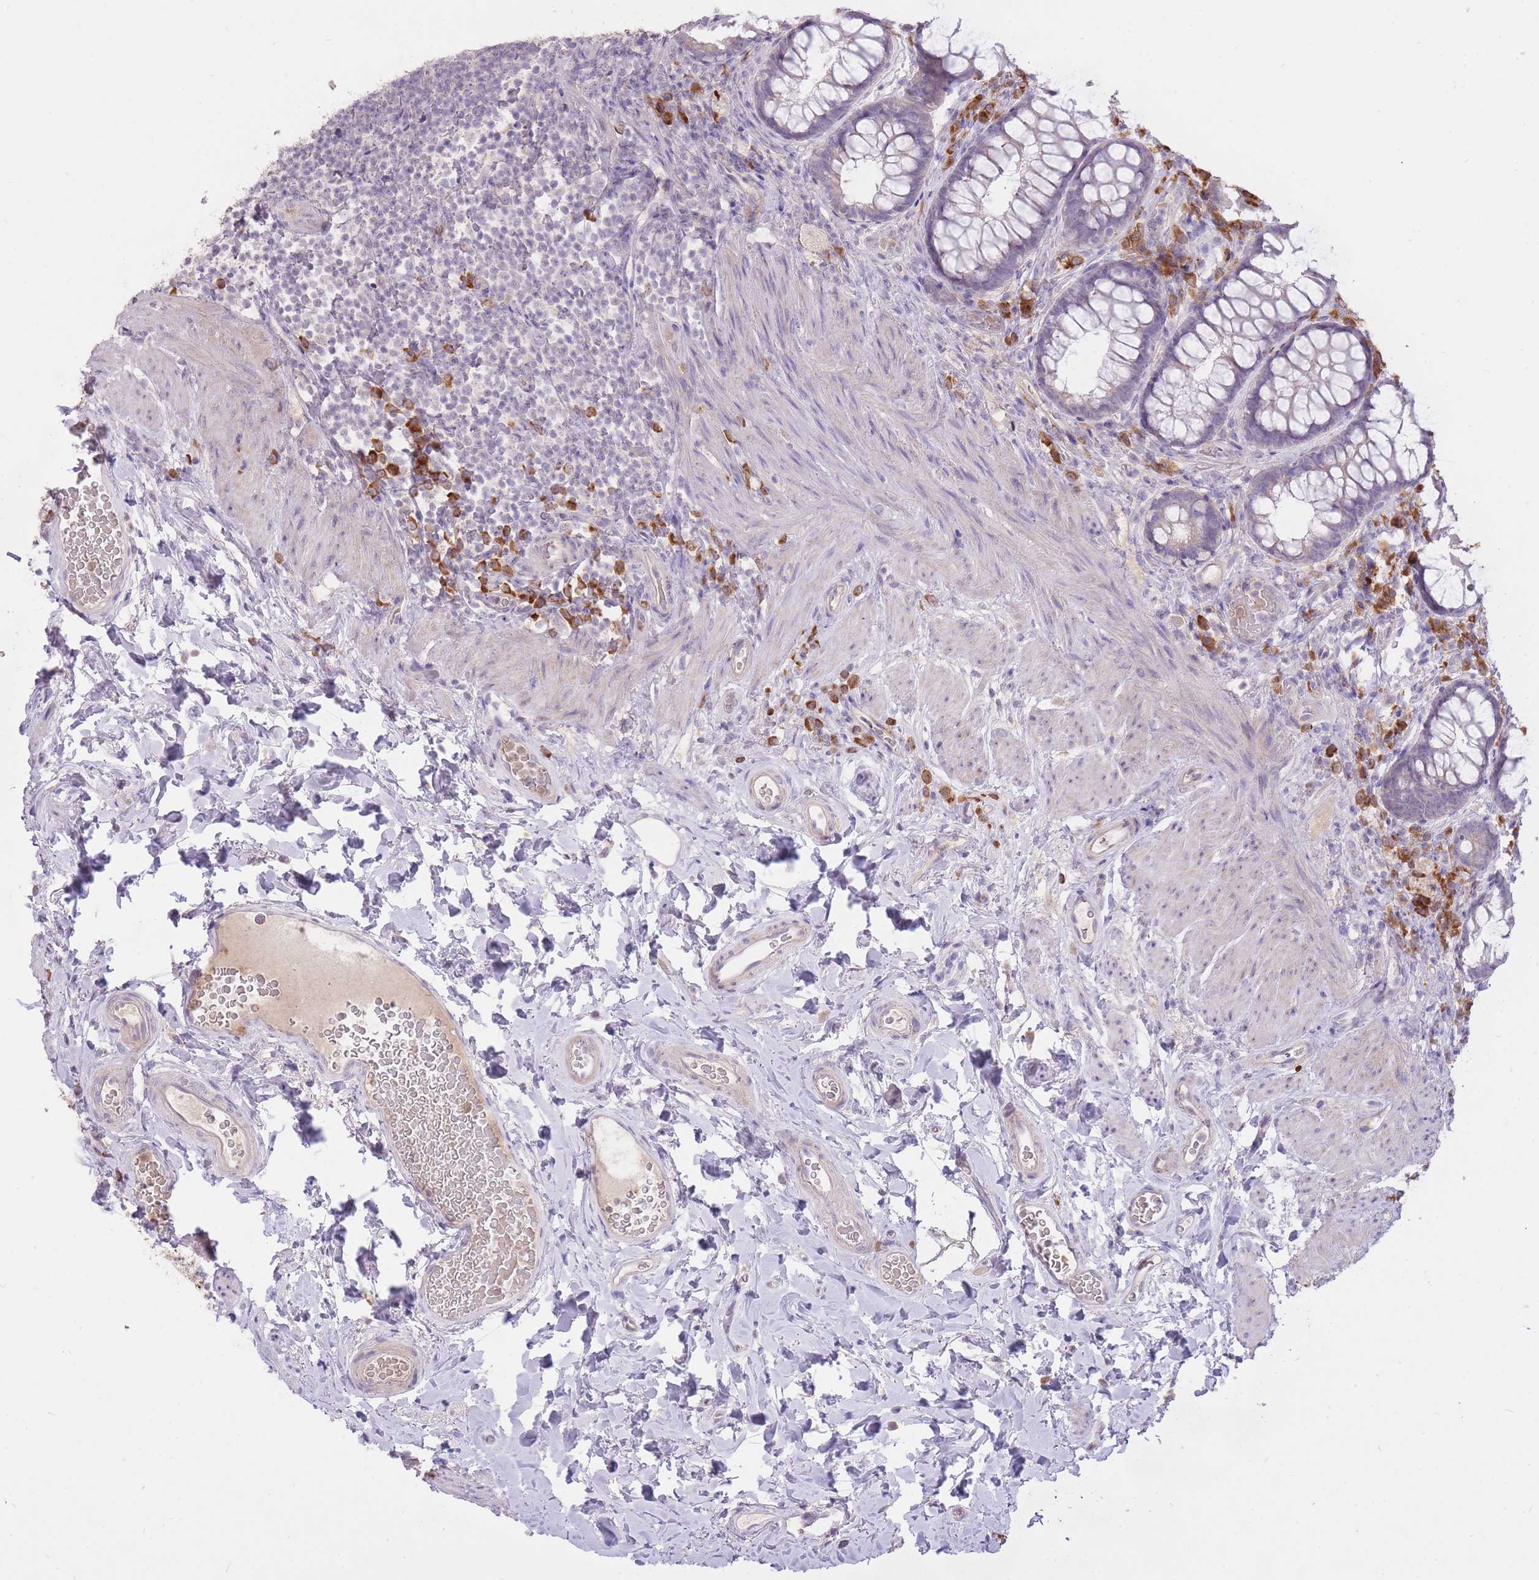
{"staining": {"intensity": "negative", "quantity": "none", "location": "none"}, "tissue": "rectum", "cell_type": "Glandular cells", "image_type": "normal", "snomed": [{"axis": "morphology", "description": "Normal tissue, NOS"}, {"axis": "topography", "description": "Rectum"}, {"axis": "topography", "description": "Peripheral nerve tissue"}], "caption": "Human rectum stained for a protein using IHC shows no expression in glandular cells.", "gene": "FRG2B", "patient": {"sex": "female", "age": 69}}